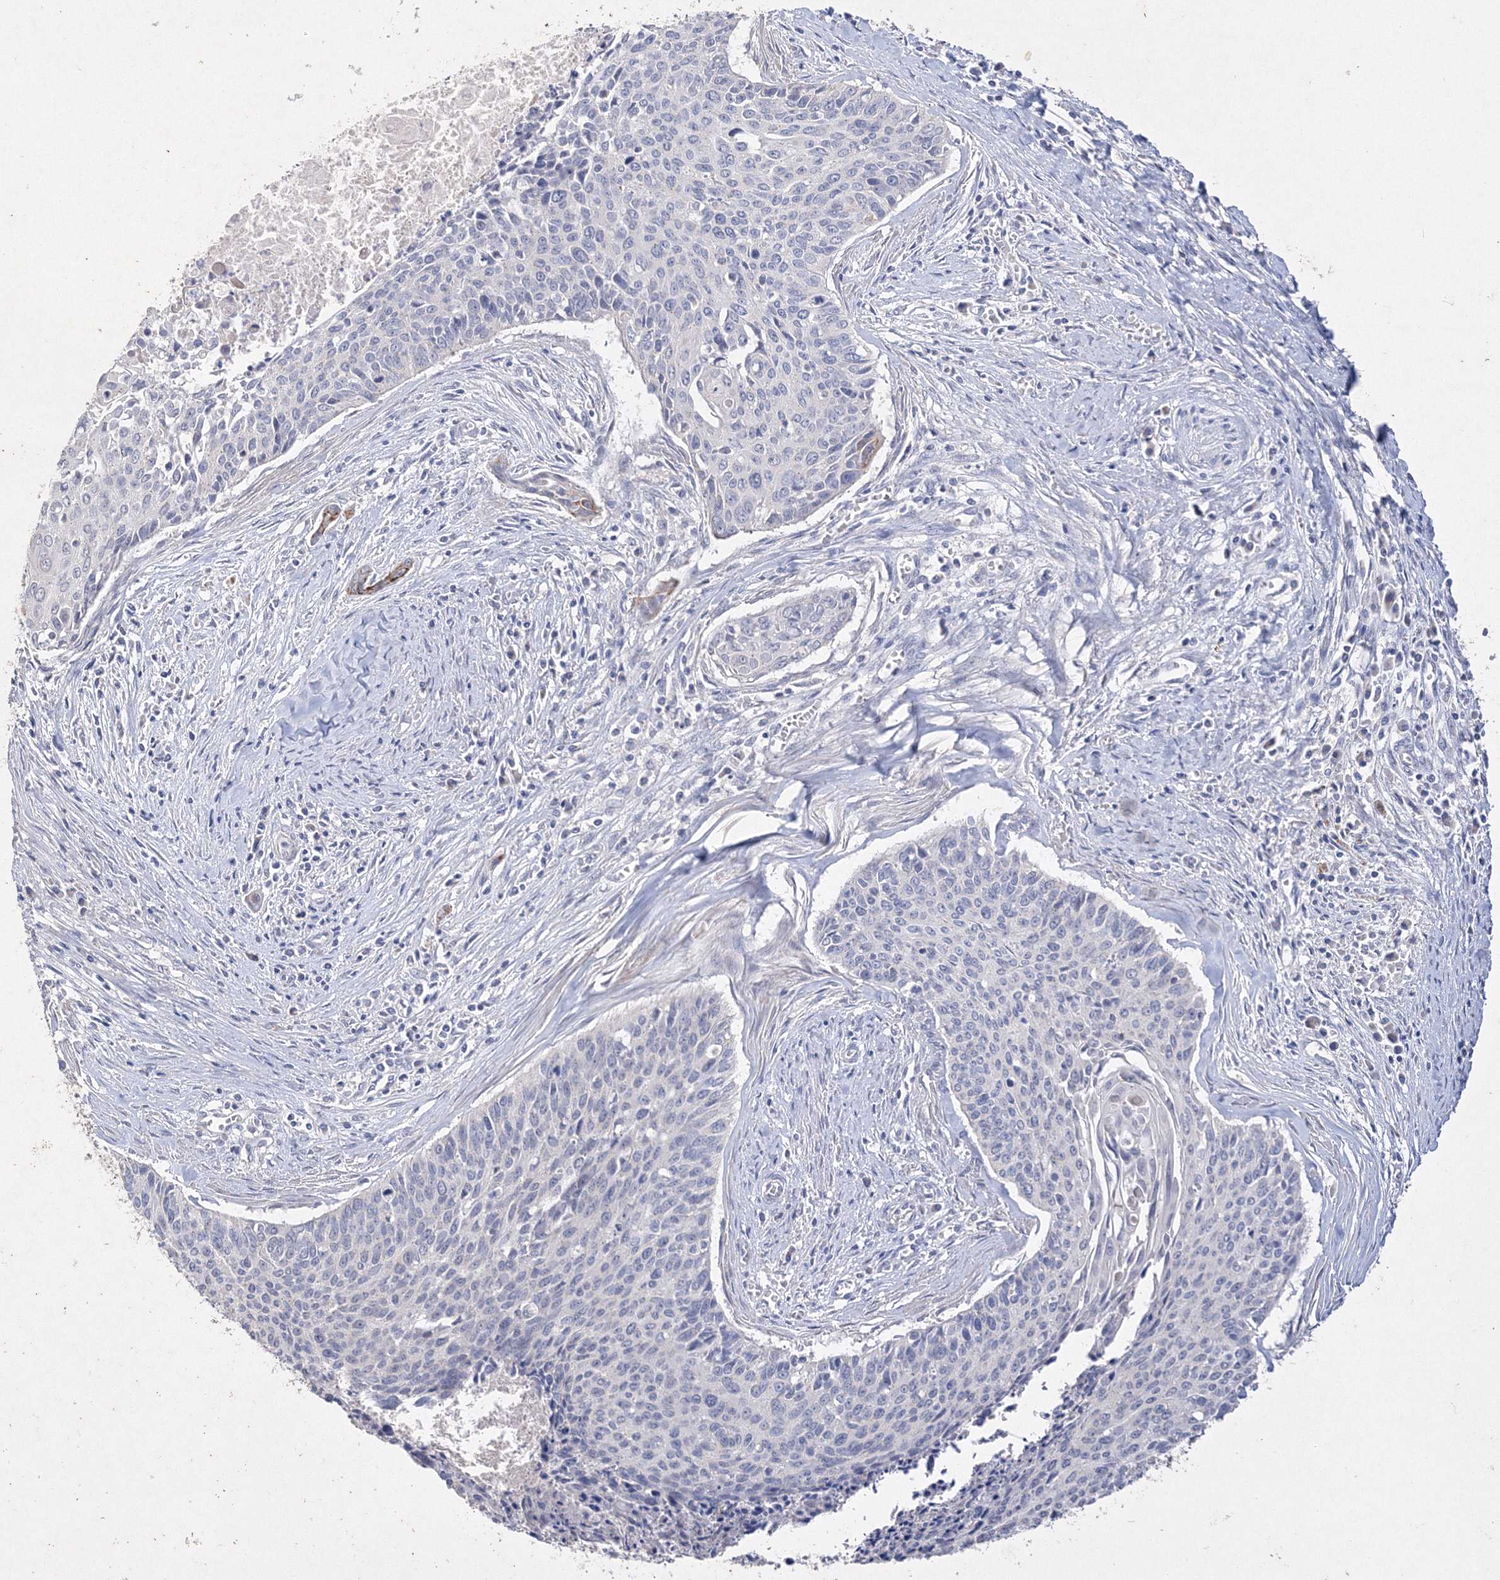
{"staining": {"intensity": "negative", "quantity": "none", "location": "none"}, "tissue": "cervical cancer", "cell_type": "Tumor cells", "image_type": "cancer", "snomed": [{"axis": "morphology", "description": "Squamous cell carcinoma, NOS"}, {"axis": "topography", "description": "Cervix"}], "caption": "IHC histopathology image of neoplastic tissue: cervical cancer stained with DAB reveals no significant protein staining in tumor cells.", "gene": "GLS", "patient": {"sex": "female", "age": 55}}